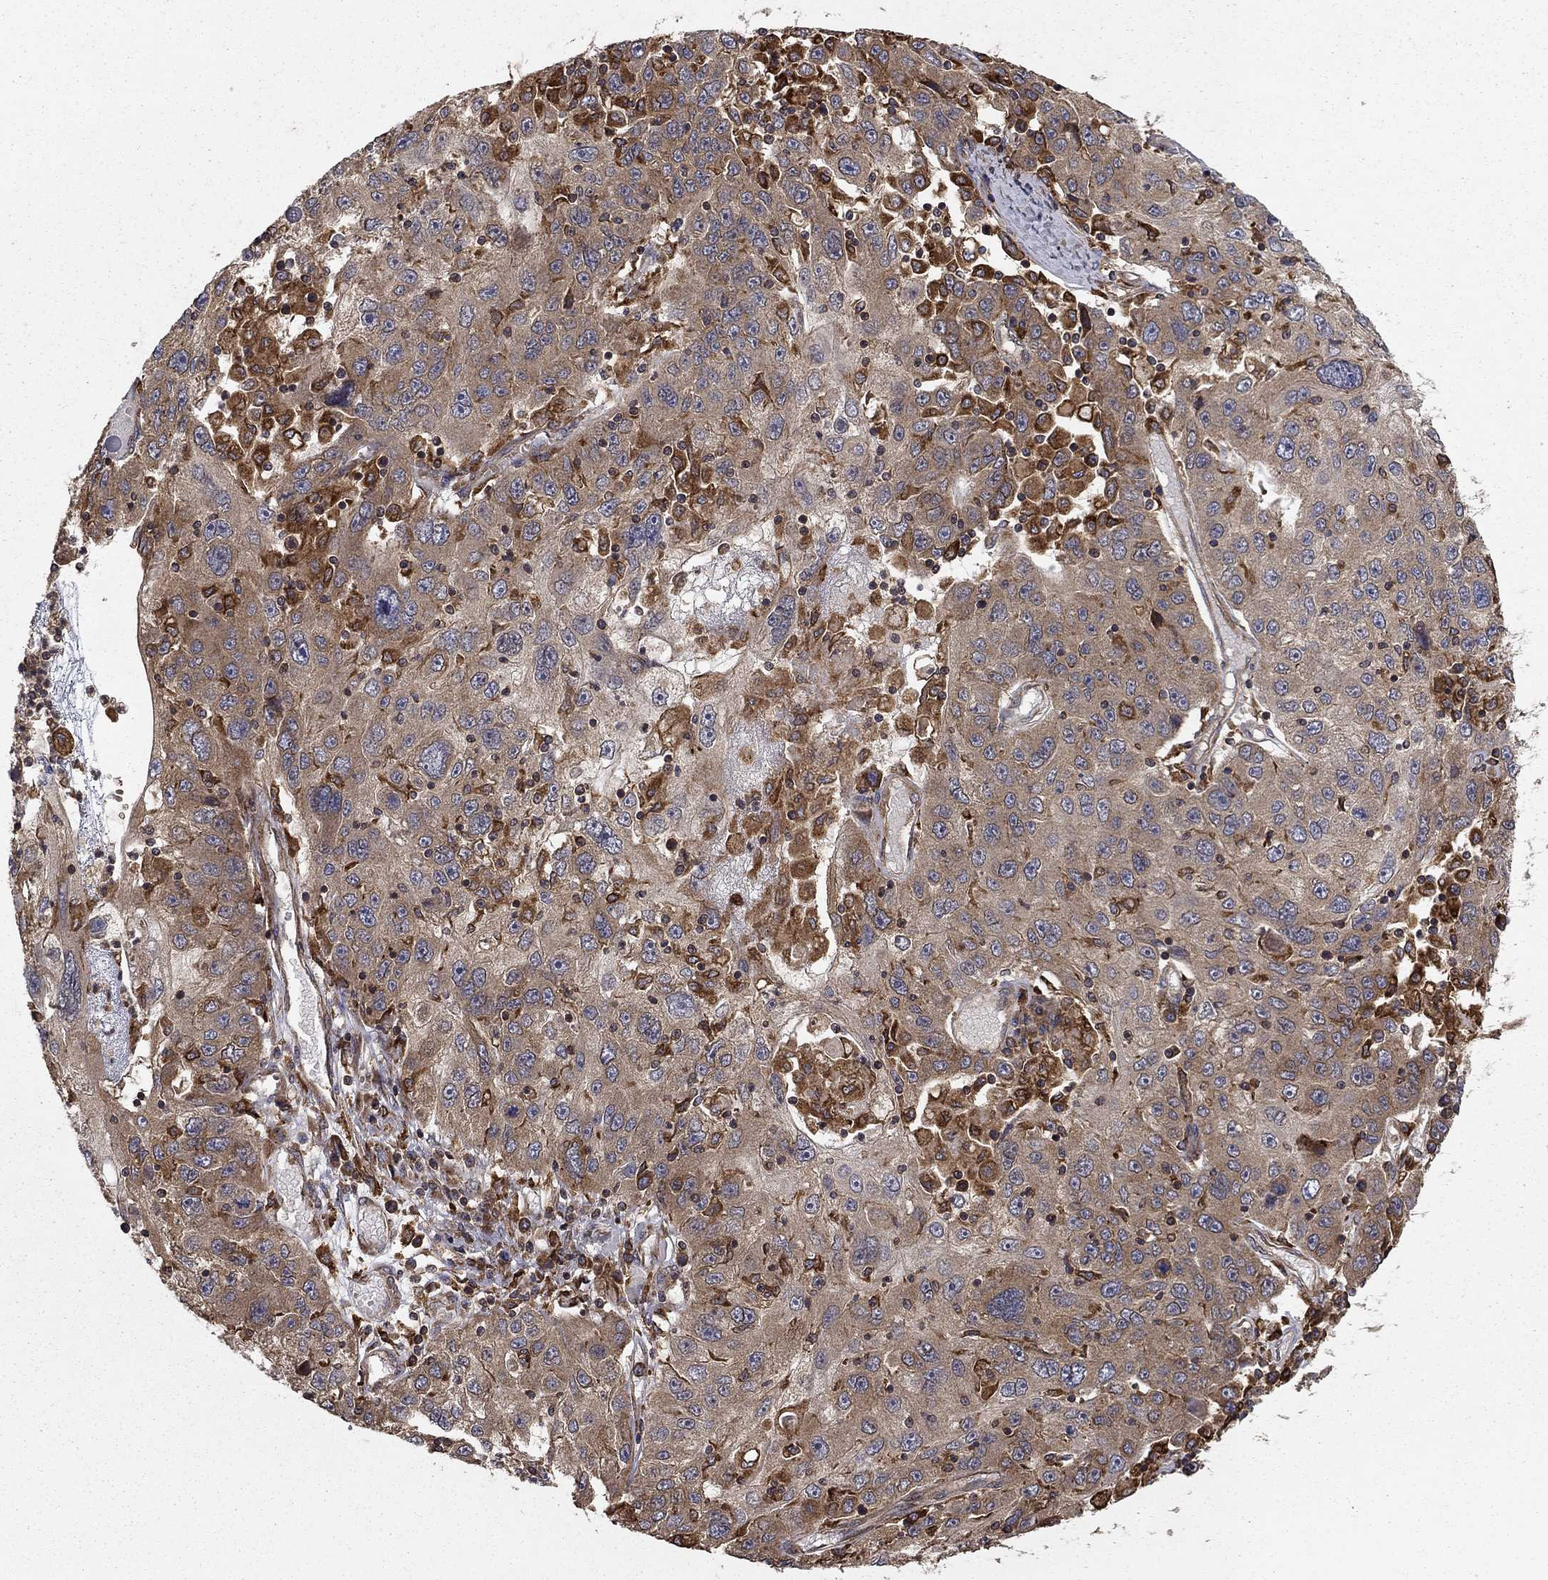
{"staining": {"intensity": "weak", "quantity": "25%-75%", "location": "cytoplasmic/membranous"}, "tissue": "stomach cancer", "cell_type": "Tumor cells", "image_type": "cancer", "snomed": [{"axis": "morphology", "description": "Adenocarcinoma, NOS"}, {"axis": "topography", "description": "Stomach"}], "caption": "Stomach cancer (adenocarcinoma) stained with DAB (3,3'-diaminobenzidine) immunohistochemistry shows low levels of weak cytoplasmic/membranous staining in about 25%-75% of tumor cells.", "gene": "BABAM2", "patient": {"sex": "male", "age": 56}}